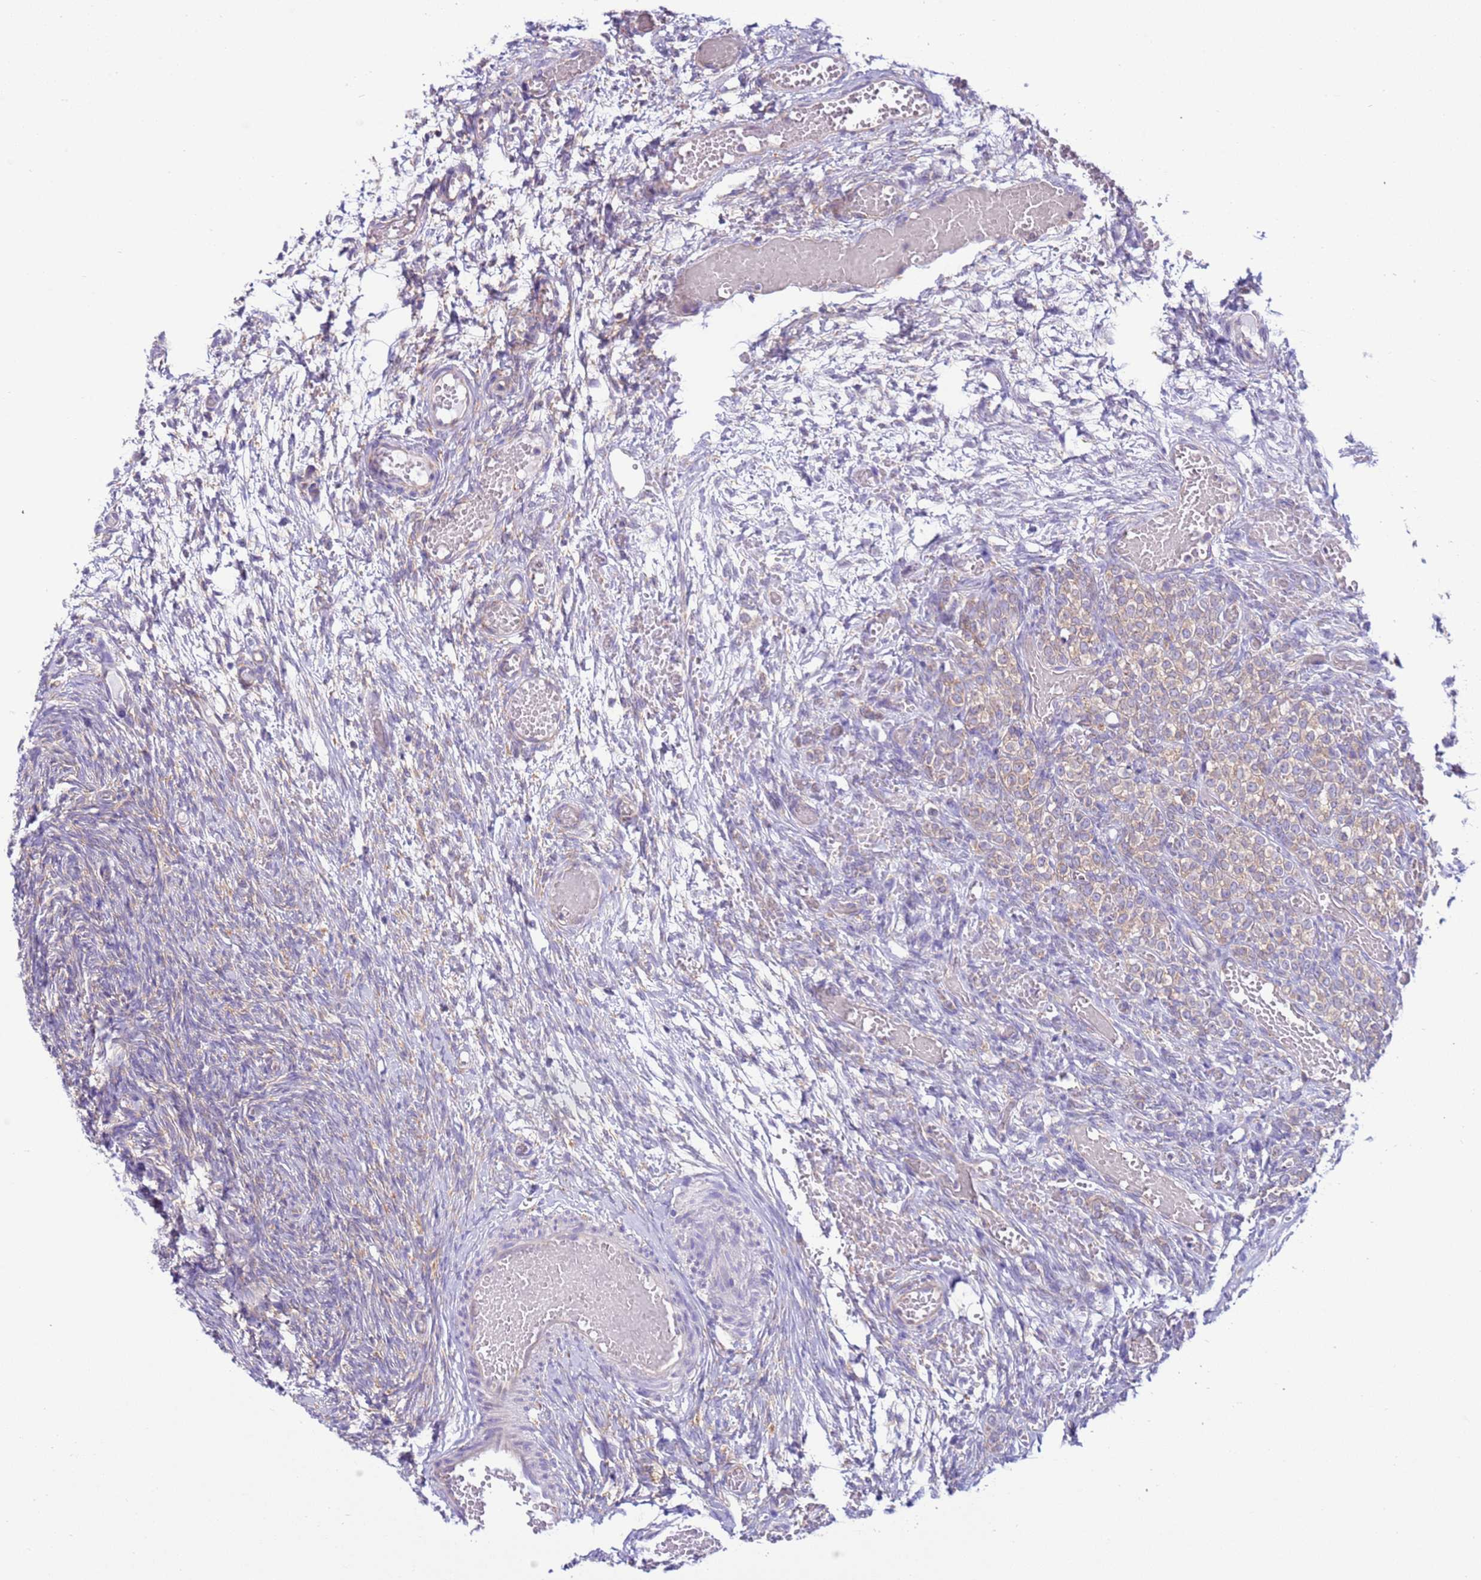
{"staining": {"intensity": "negative", "quantity": "none", "location": "none"}, "tissue": "ovary", "cell_type": "Follicle cells", "image_type": "normal", "snomed": [{"axis": "morphology", "description": "Adenocarcinoma, NOS"}, {"axis": "topography", "description": "Endometrium"}], "caption": "DAB (3,3'-diaminobenzidine) immunohistochemical staining of benign ovary shows no significant staining in follicle cells.", "gene": "VARS1", "patient": {"sex": "female", "age": 32}}